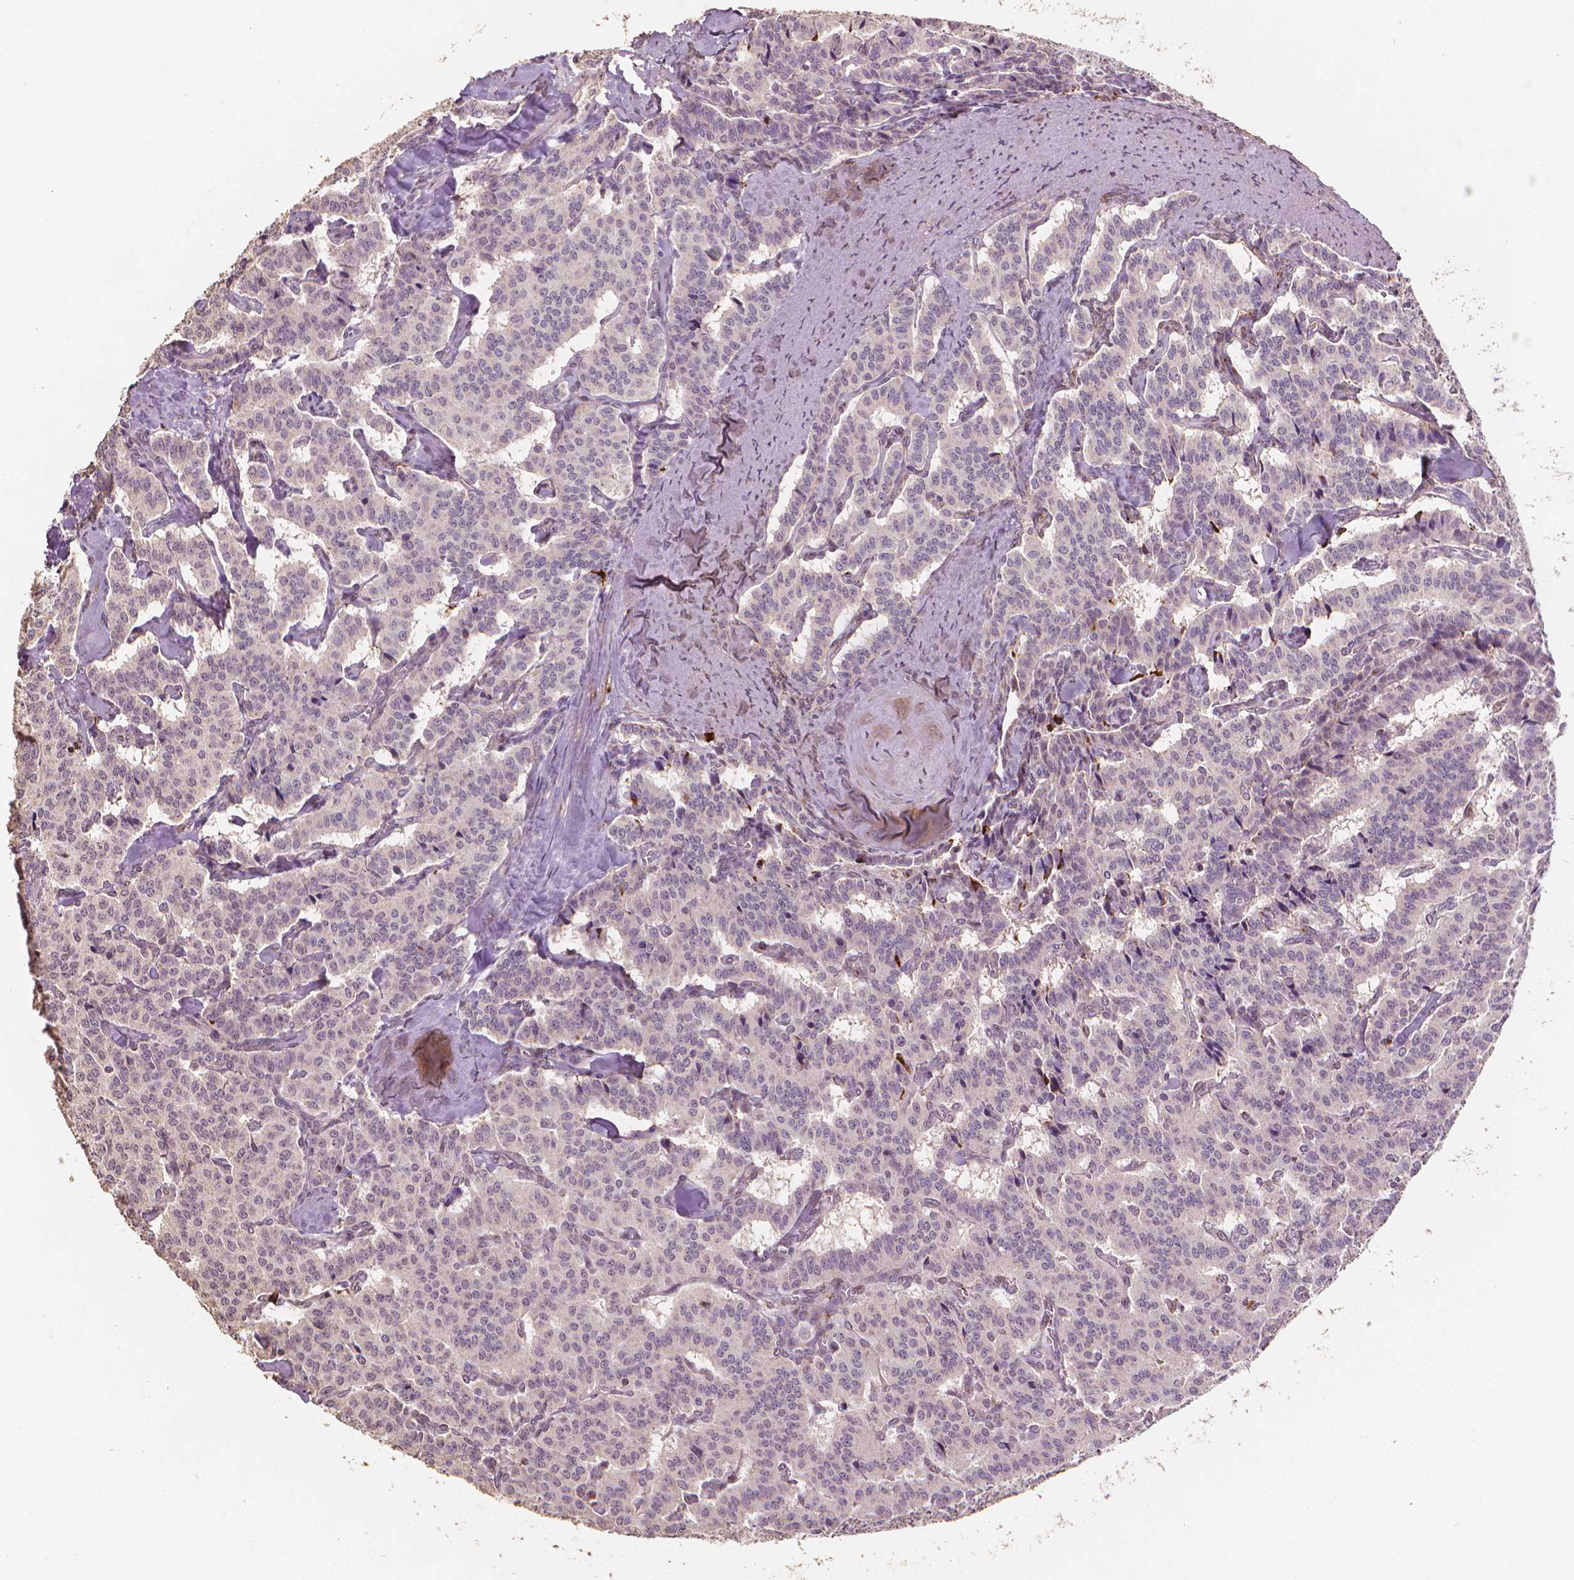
{"staining": {"intensity": "negative", "quantity": "none", "location": "none"}, "tissue": "carcinoid", "cell_type": "Tumor cells", "image_type": "cancer", "snomed": [{"axis": "morphology", "description": "Carcinoid, malignant, NOS"}, {"axis": "topography", "description": "Lung"}], "caption": "The histopathology image exhibits no staining of tumor cells in carcinoid (malignant).", "gene": "DCN", "patient": {"sex": "female", "age": 46}}